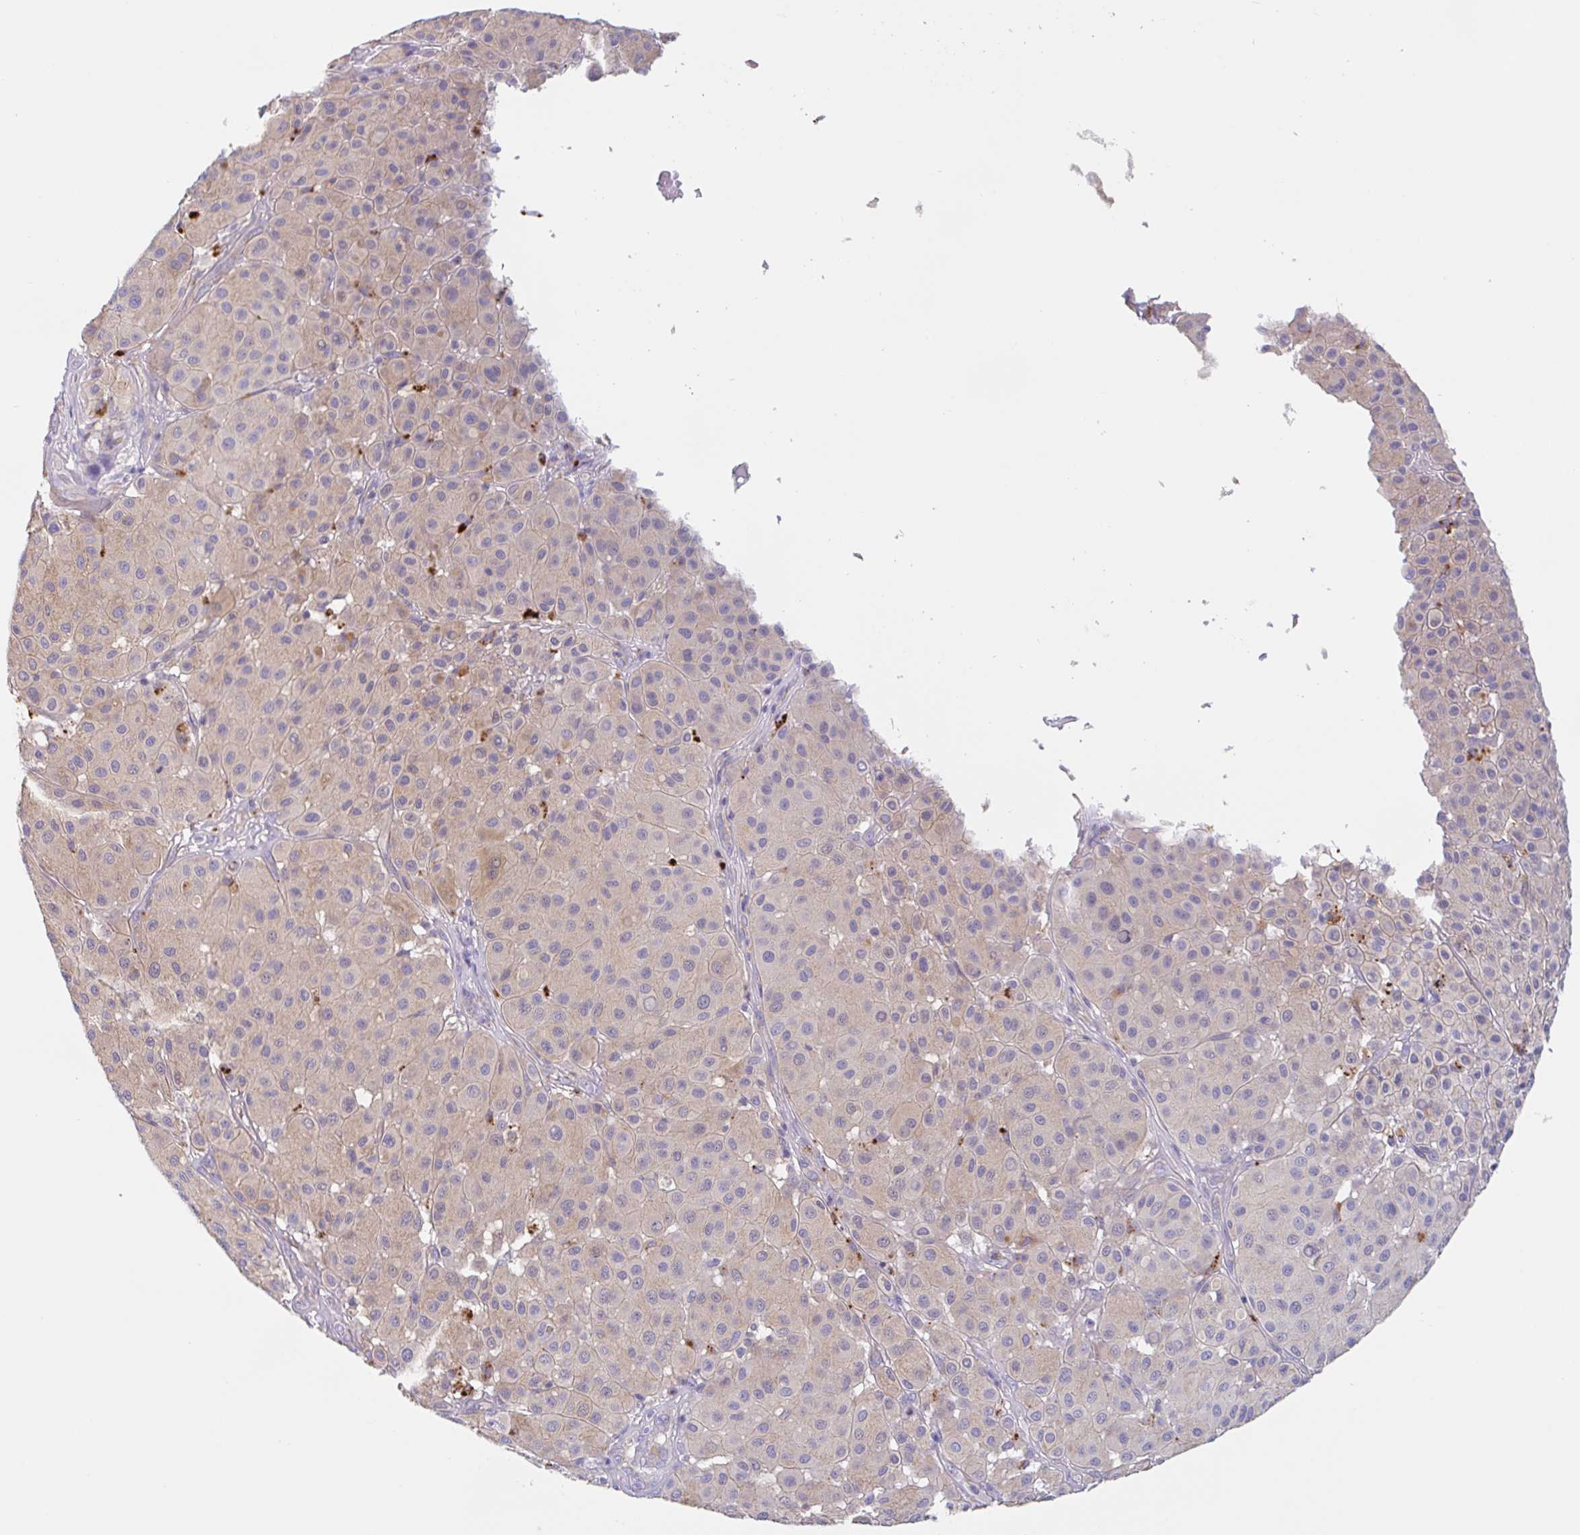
{"staining": {"intensity": "weak", "quantity": "<25%", "location": "cytoplasmic/membranous"}, "tissue": "melanoma", "cell_type": "Tumor cells", "image_type": "cancer", "snomed": [{"axis": "morphology", "description": "Malignant melanoma, Metastatic site"}, {"axis": "topography", "description": "Smooth muscle"}], "caption": "Photomicrograph shows no protein staining in tumor cells of malignant melanoma (metastatic site) tissue.", "gene": "LENG9", "patient": {"sex": "male", "age": 41}}